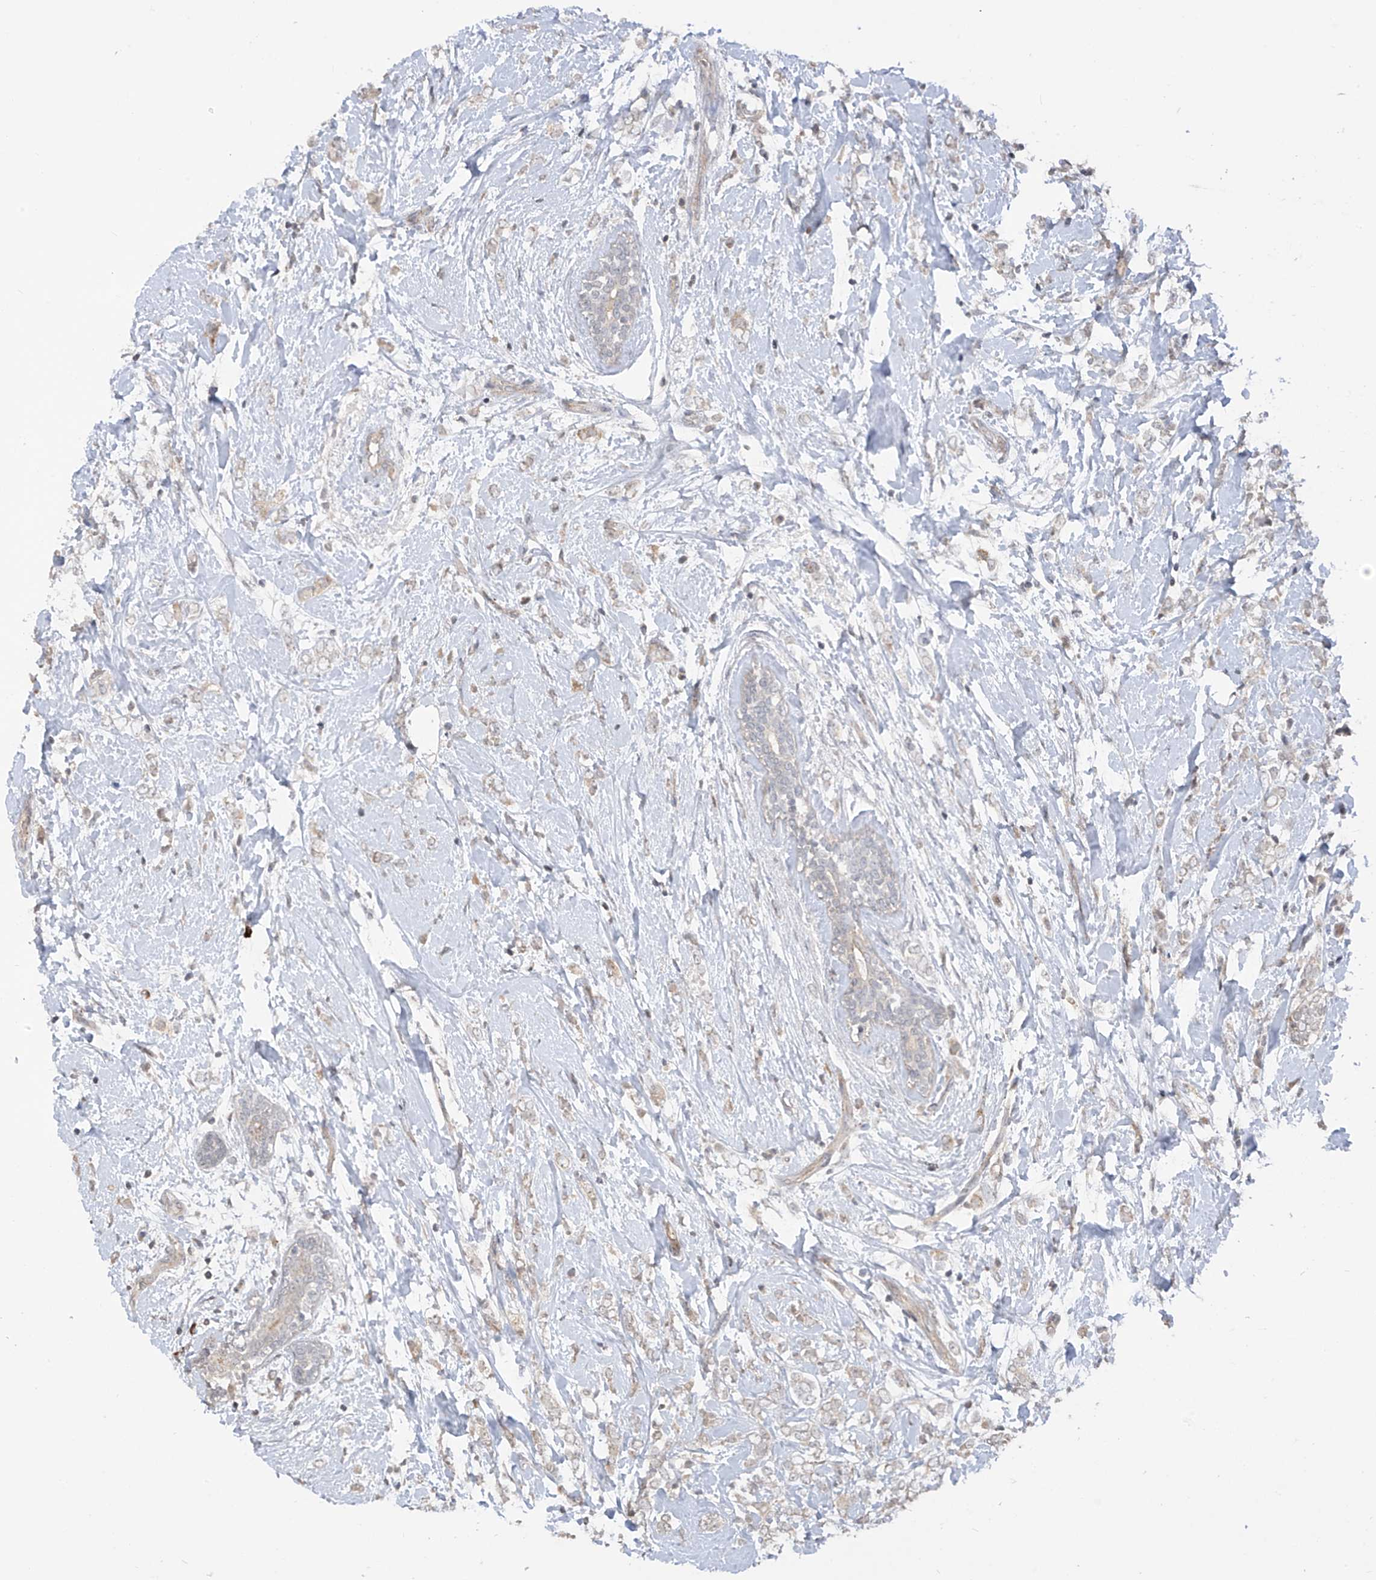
{"staining": {"intensity": "weak", "quantity": "25%-75%", "location": "cytoplasmic/membranous"}, "tissue": "breast cancer", "cell_type": "Tumor cells", "image_type": "cancer", "snomed": [{"axis": "morphology", "description": "Normal tissue, NOS"}, {"axis": "morphology", "description": "Lobular carcinoma"}, {"axis": "topography", "description": "Breast"}], "caption": "Approximately 25%-75% of tumor cells in human lobular carcinoma (breast) demonstrate weak cytoplasmic/membranous protein positivity as visualized by brown immunohistochemical staining.", "gene": "DGKQ", "patient": {"sex": "female", "age": 47}}